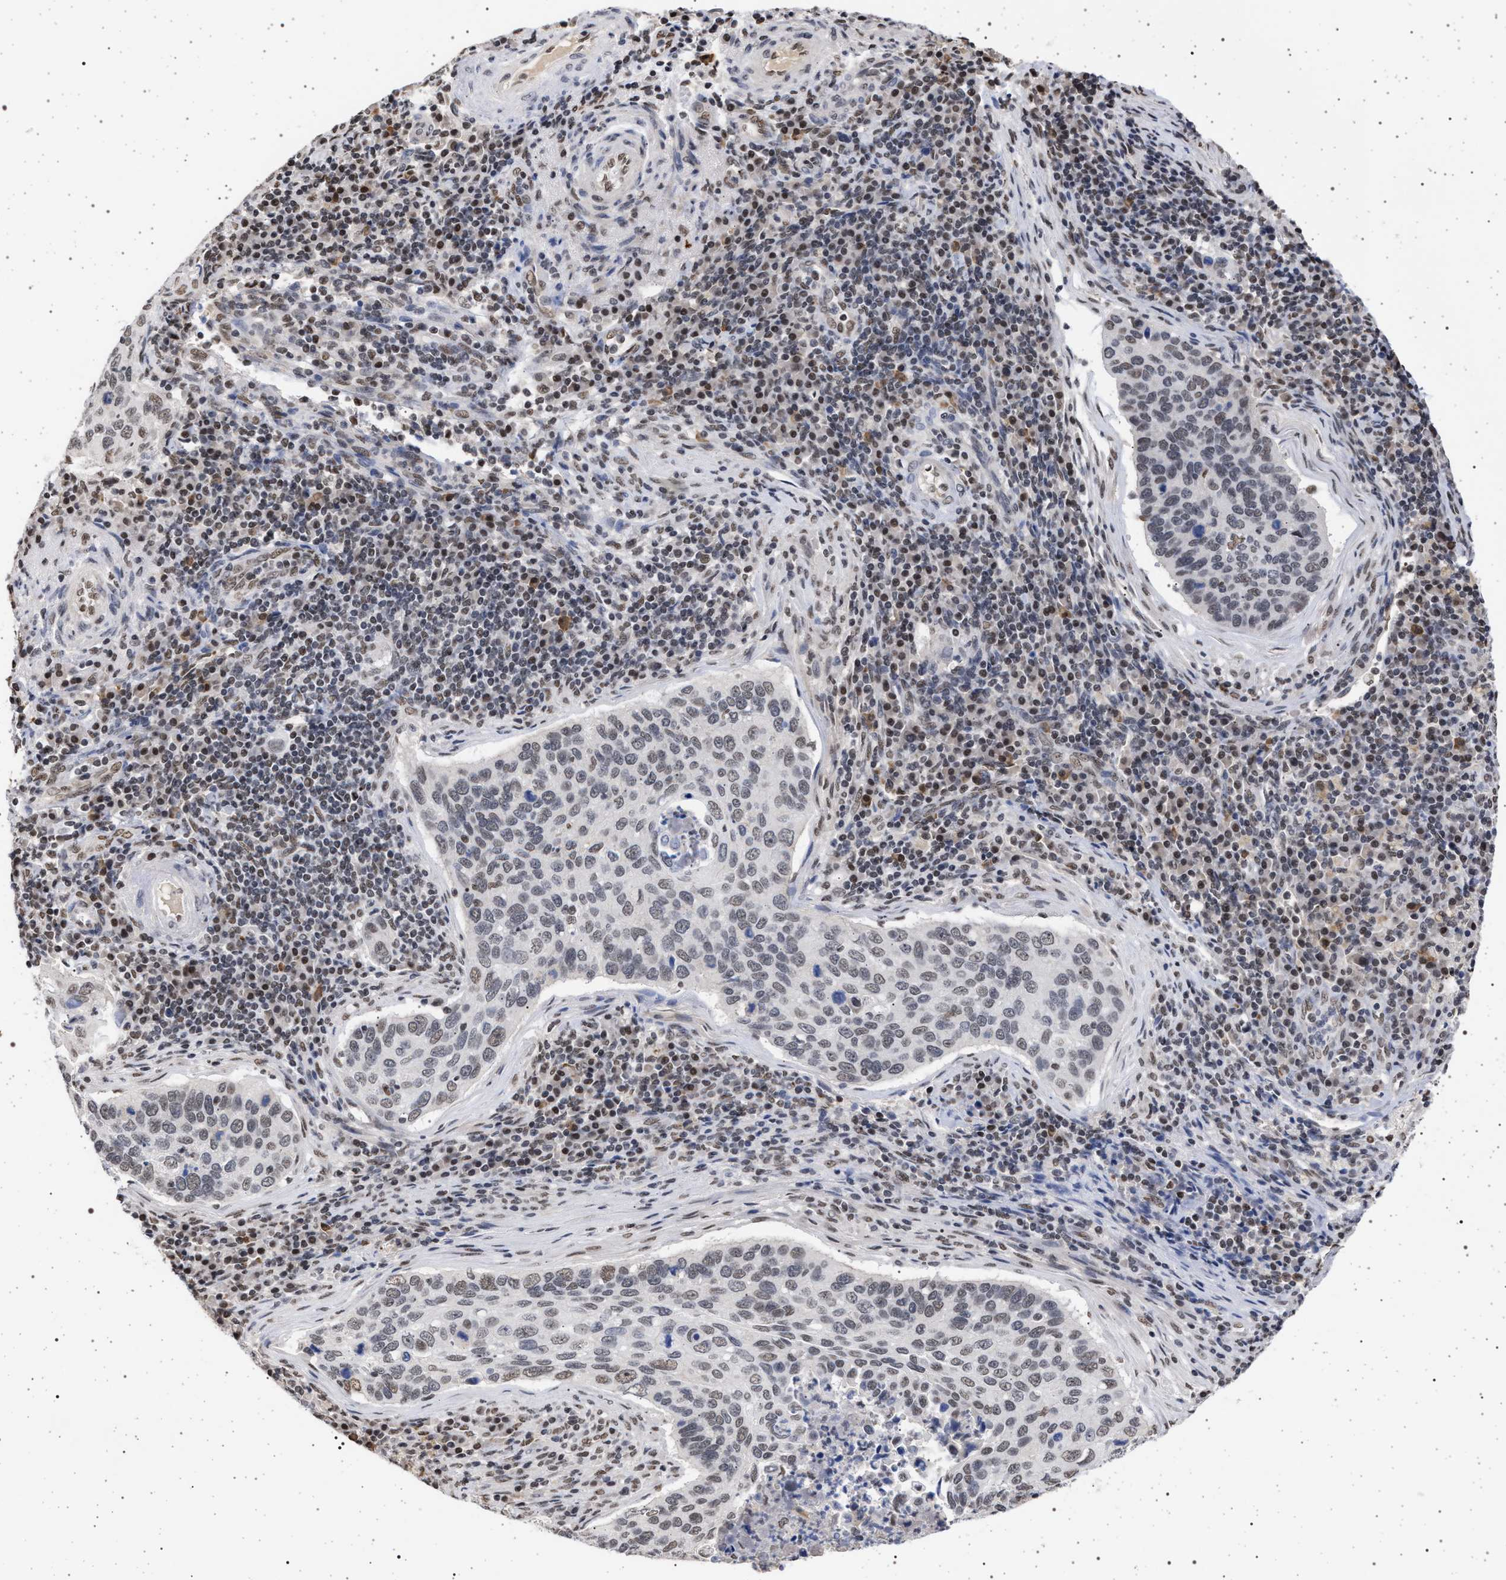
{"staining": {"intensity": "weak", "quantity": "<25%", "location": "nuclear"}, "tissue": "cervical cancer", "cell_type": "Tumor cells", "image_type": "cancer", "snomed": [{"axis": "morphology", "description": "Squamous cell carcinoma, NOS"}, {"axis": "topography", "description": "Cervix"}], "caption": "Histopathology image shows no protein positivity in tumor cells of cervical squamous cell carcinoma tissue.", "gene": "PHF12", "patient": {"sex": "female", "age": 53}}